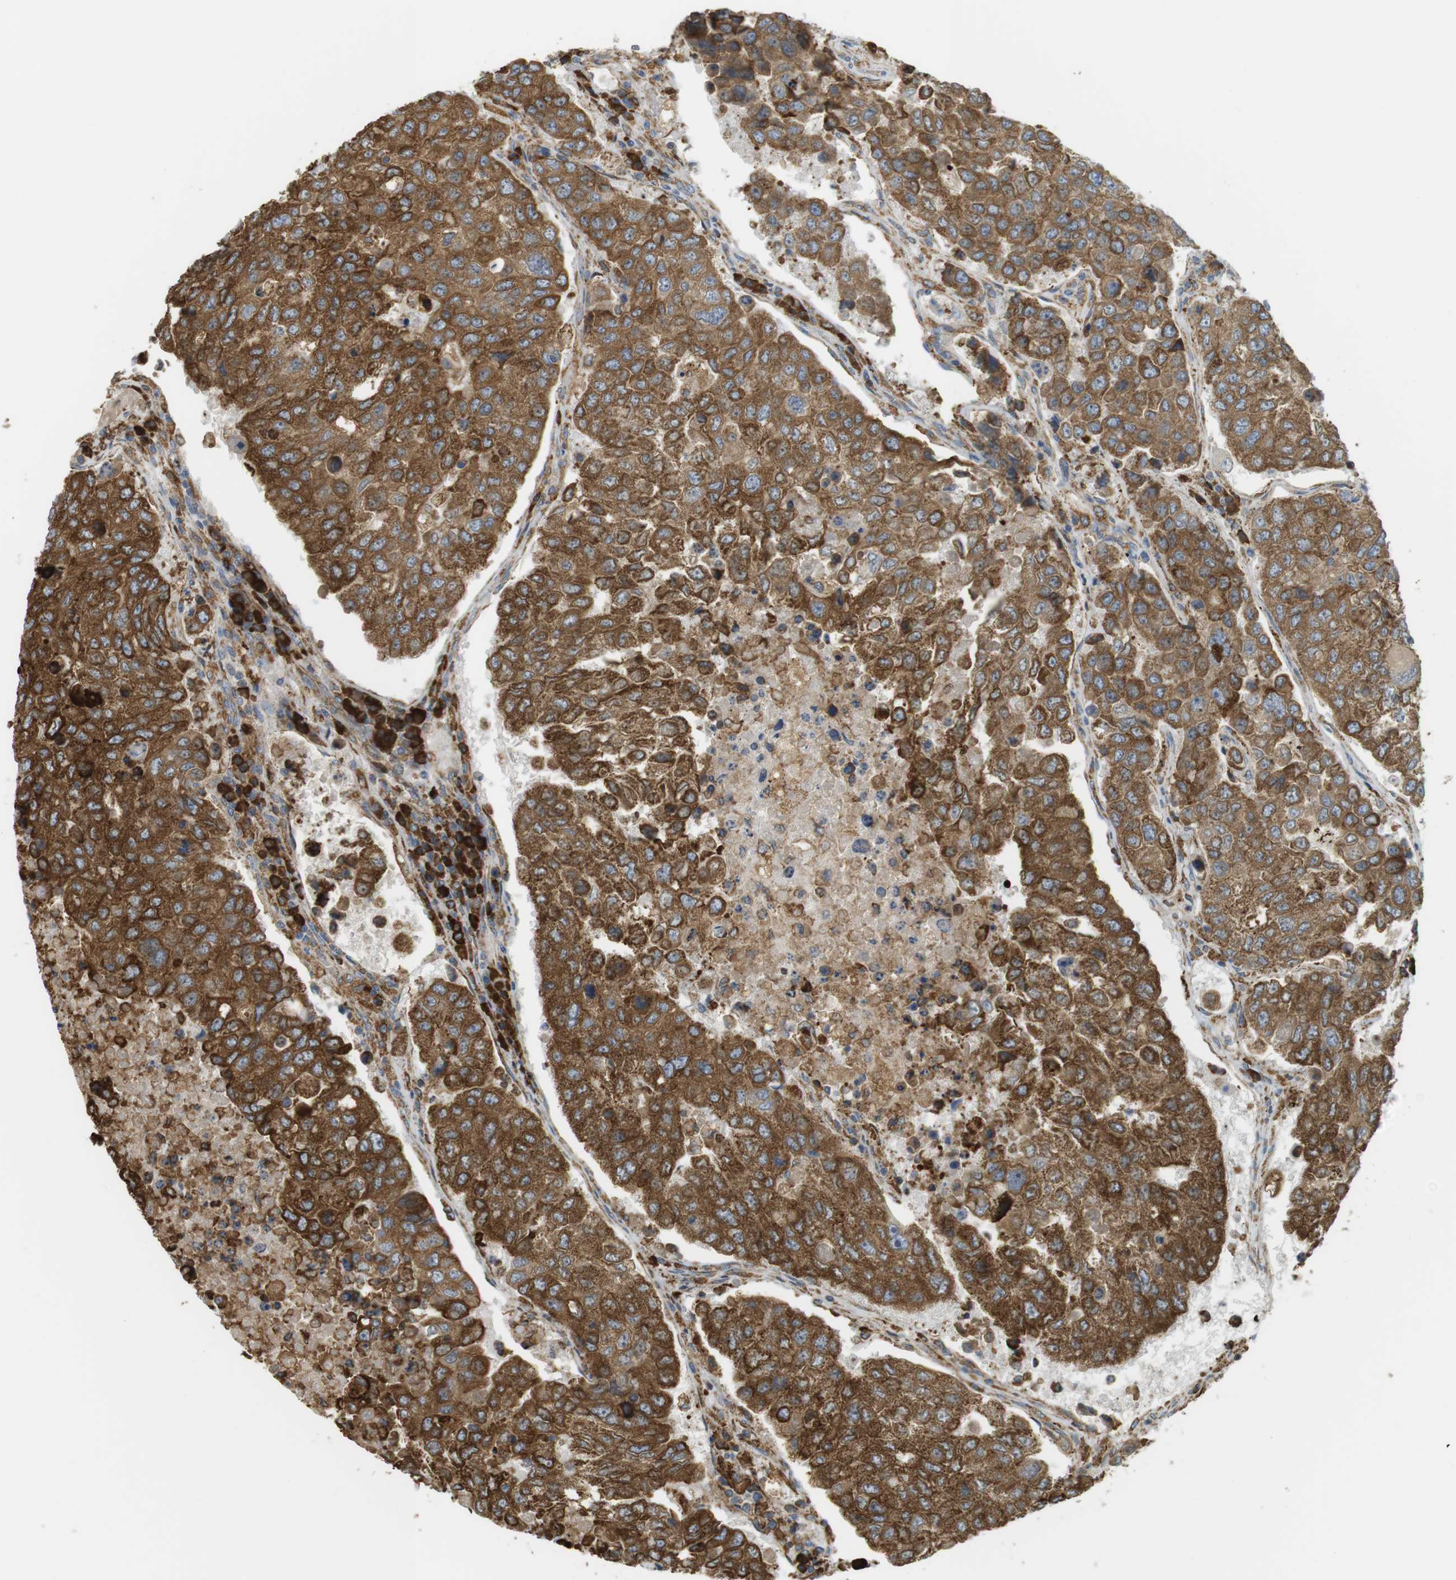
{"staining": {"intensity": "strong", "quantity": ">75%", "location": "cytoplasmic/membranous"}, "tissue": "urothelial cancer", "cell_type": "Tumor cells", "image_type": "cancer", "snomed": [{"axis": "morphology", "description": "Urothelial carcinoma, High grade"}, {"axis": "topography", "description": "Lymph node"}, {"axis": "topography", "description": "Urinary bladder"}], "caption": "Brown immunohistochemical staining in high-grade urothelial carcinoma demonstrates strong cytoplasmic/membranous positivity in approximately >75% of tumor cells. The protein is stained brown, and the nuclei are stained in blue (DAB (3,3'-diaminobenzidine) IHC with brightfield microscopy, high magnification).", "gene": "MBOAT2", "patient": {"sex": "male", "age": 51}}